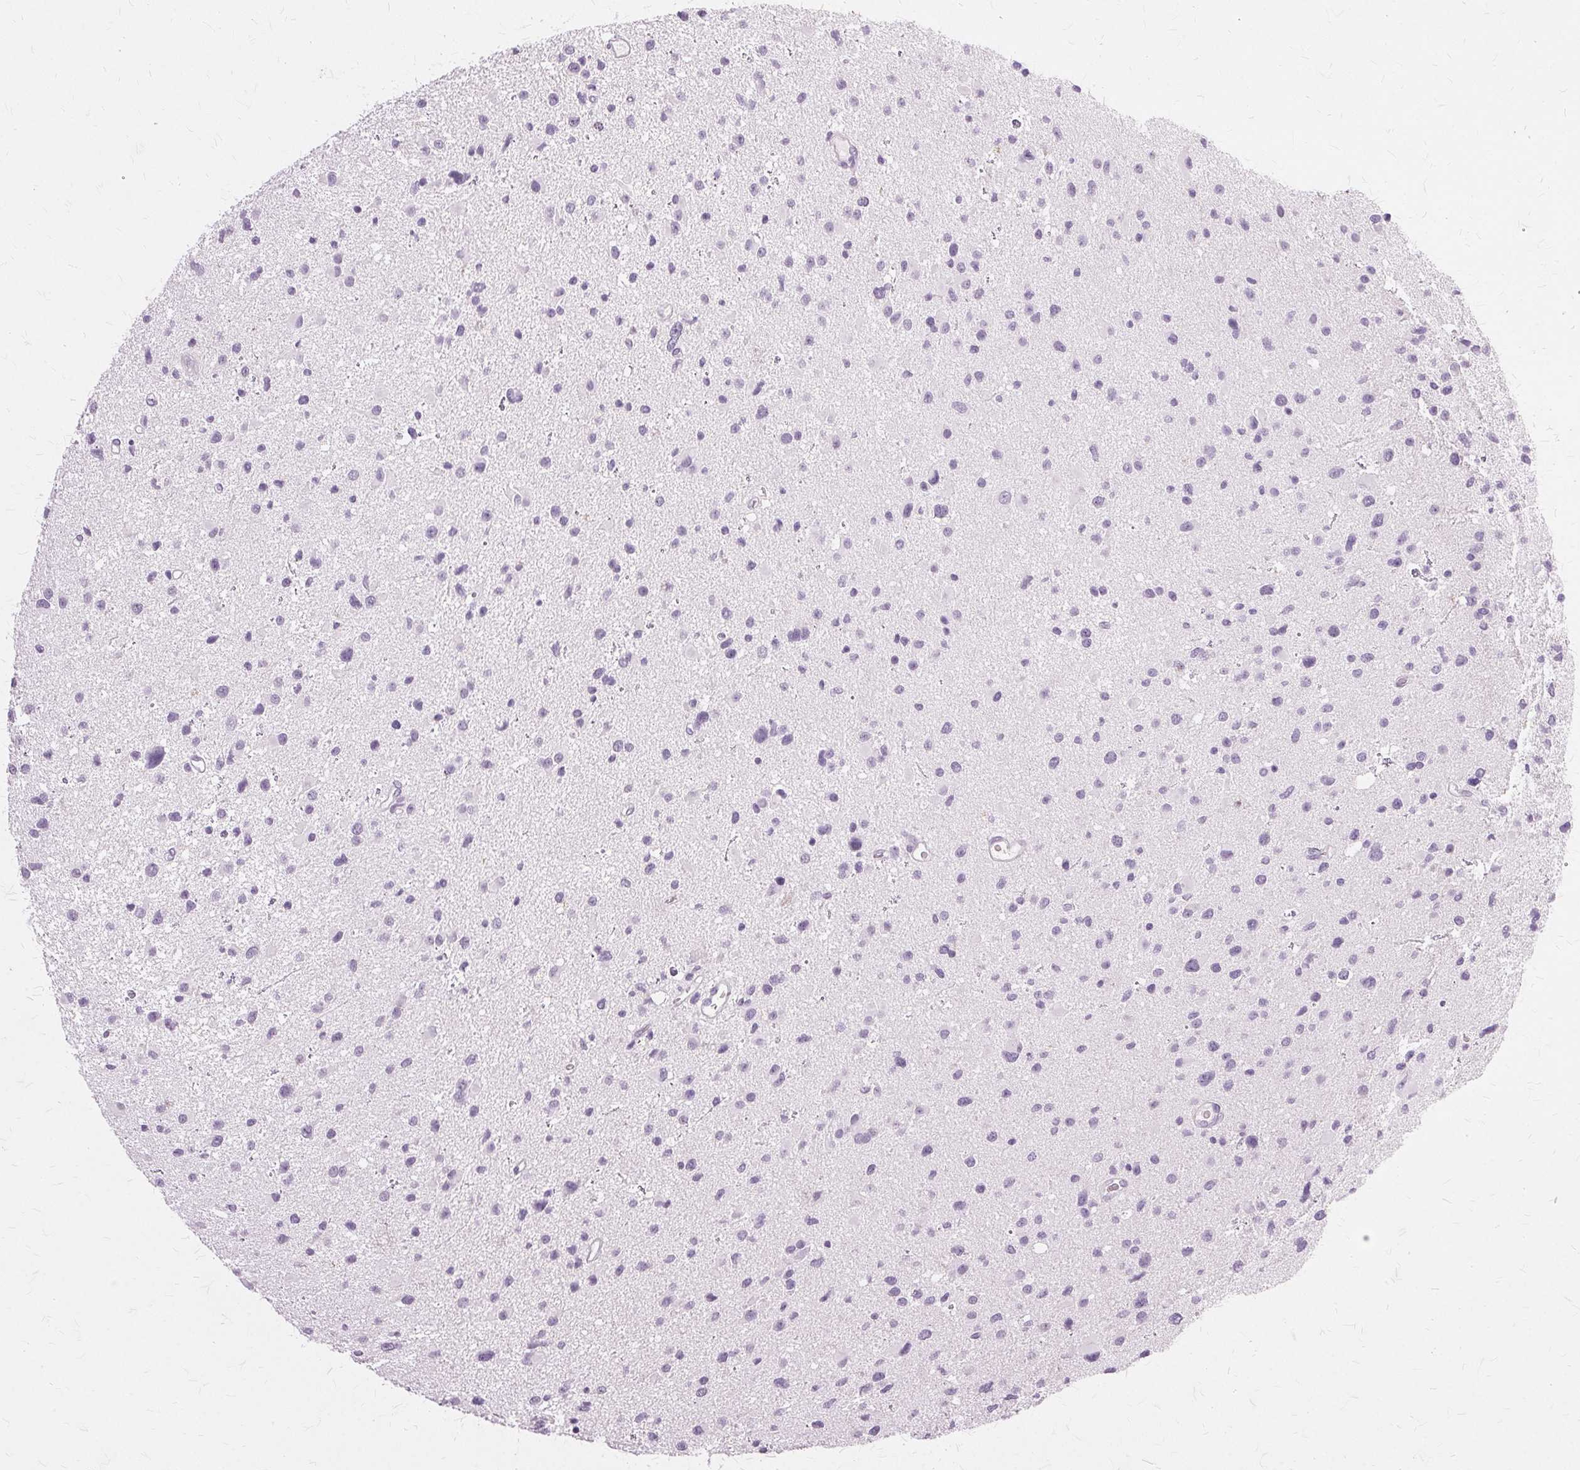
{"staining": {"intensity": "negative", "quantity": "none", "location": "none"}, "tissue": "glioma", "cell_type": "Tumor cells", "image_type": "cancer", "snomed": [{"axis": "morphology", "description": "Glioma, malignant, Low grade"}, {"axis": "topography", "description": "Brain"}], "caption": "IHC image of neoplastic tissue: human glioma stained with DAB demonstrates no significant protein positivity in tumor cells.", "gene": "SLC45A3", "patient": {"sex": "female", "age": 32}}